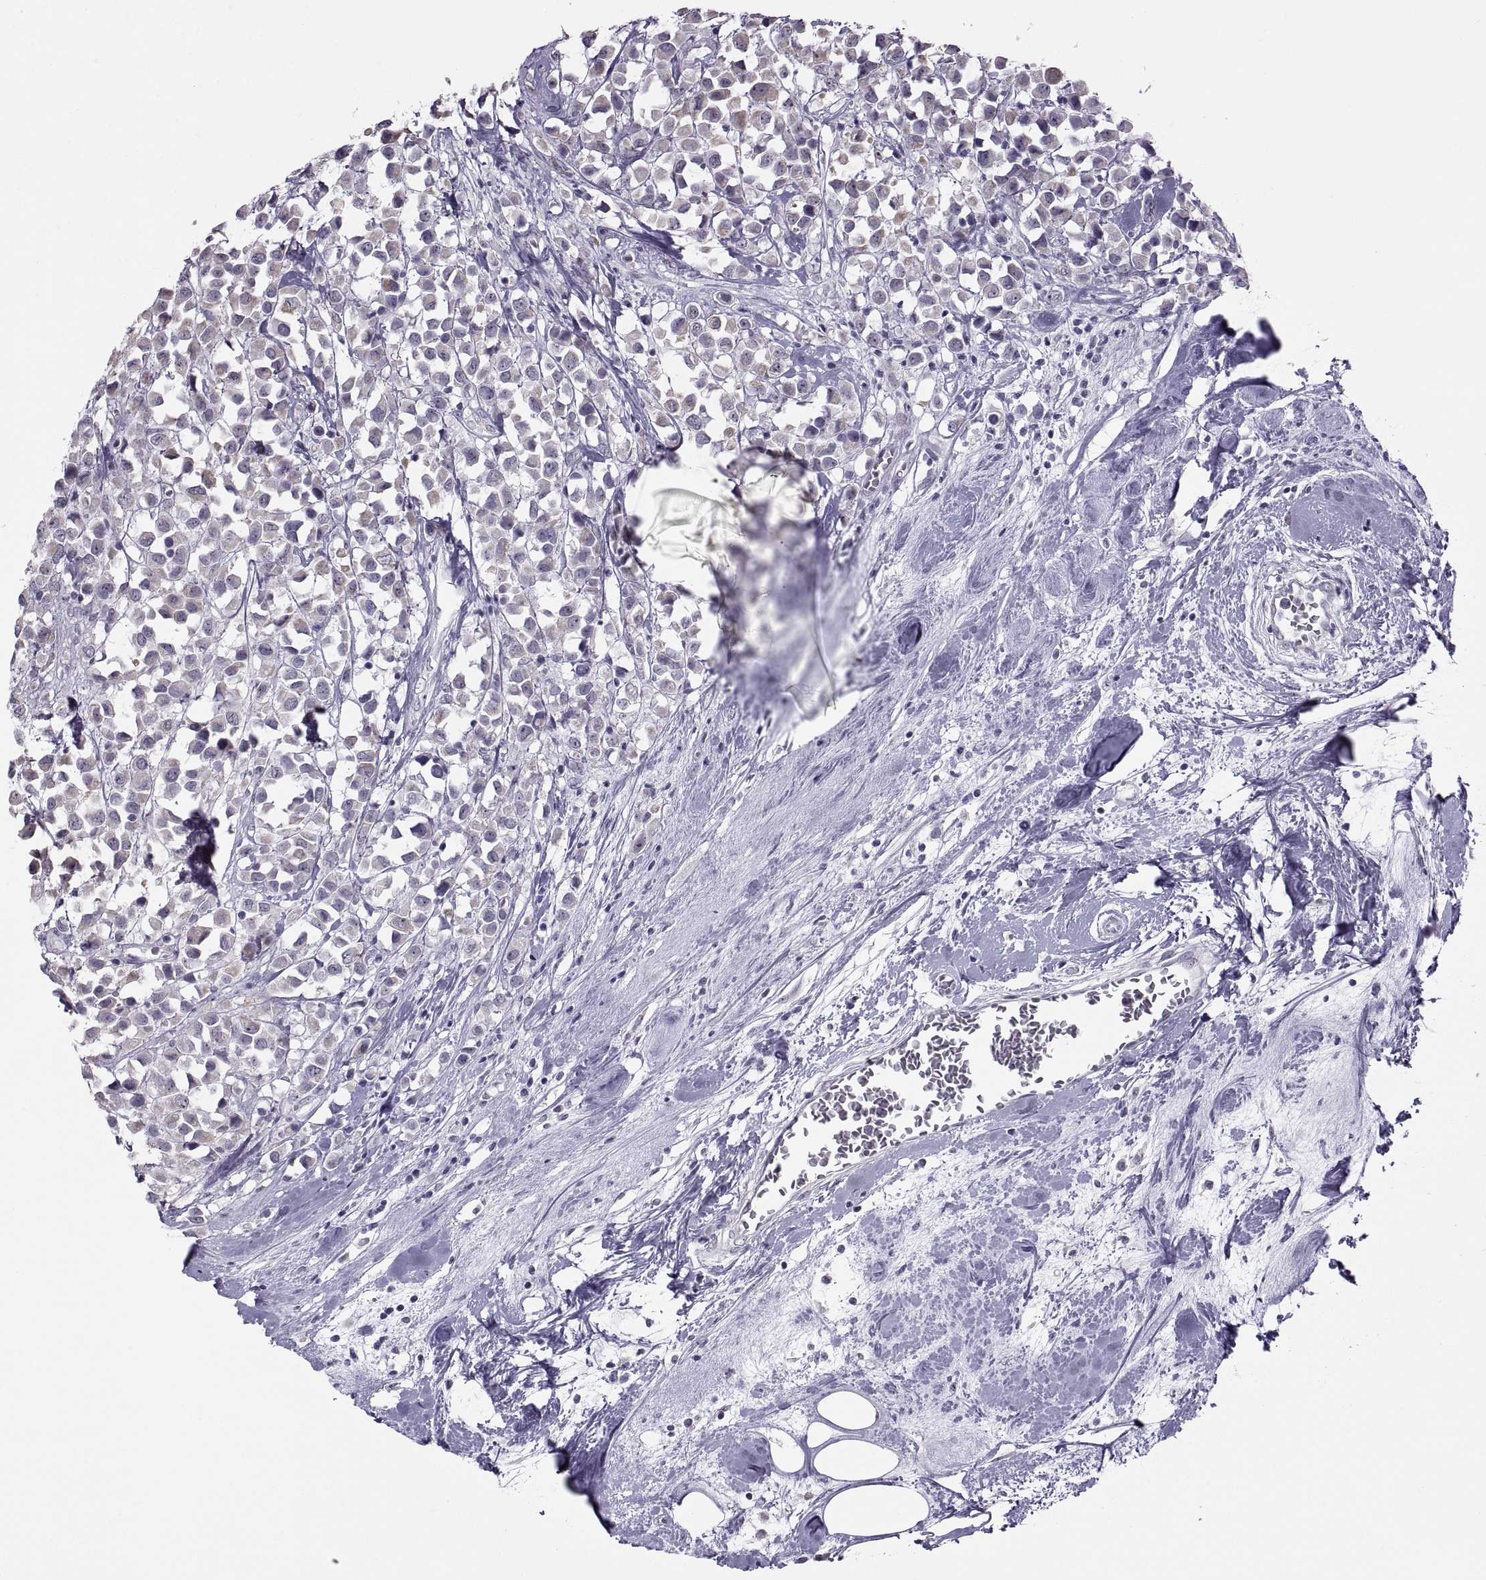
{"staining": {"intensity": "weak", "quantity": ">75%", "location": "cytoplasmic/membranous"}, "tissue": "breast cancer", "cell_type": "Tumor cells", "image_type": "cancer", "snomed": [{"axis": "morphology", "description": "Duct carcinoma"}, {"axis": "topography", "description": "Breast"}], "caption": "Breast cancer stained with a protein marker shows weak staining in tumor cells.", "gene": "ASIC2", "patient": {"sex": "female", "age": 61}}